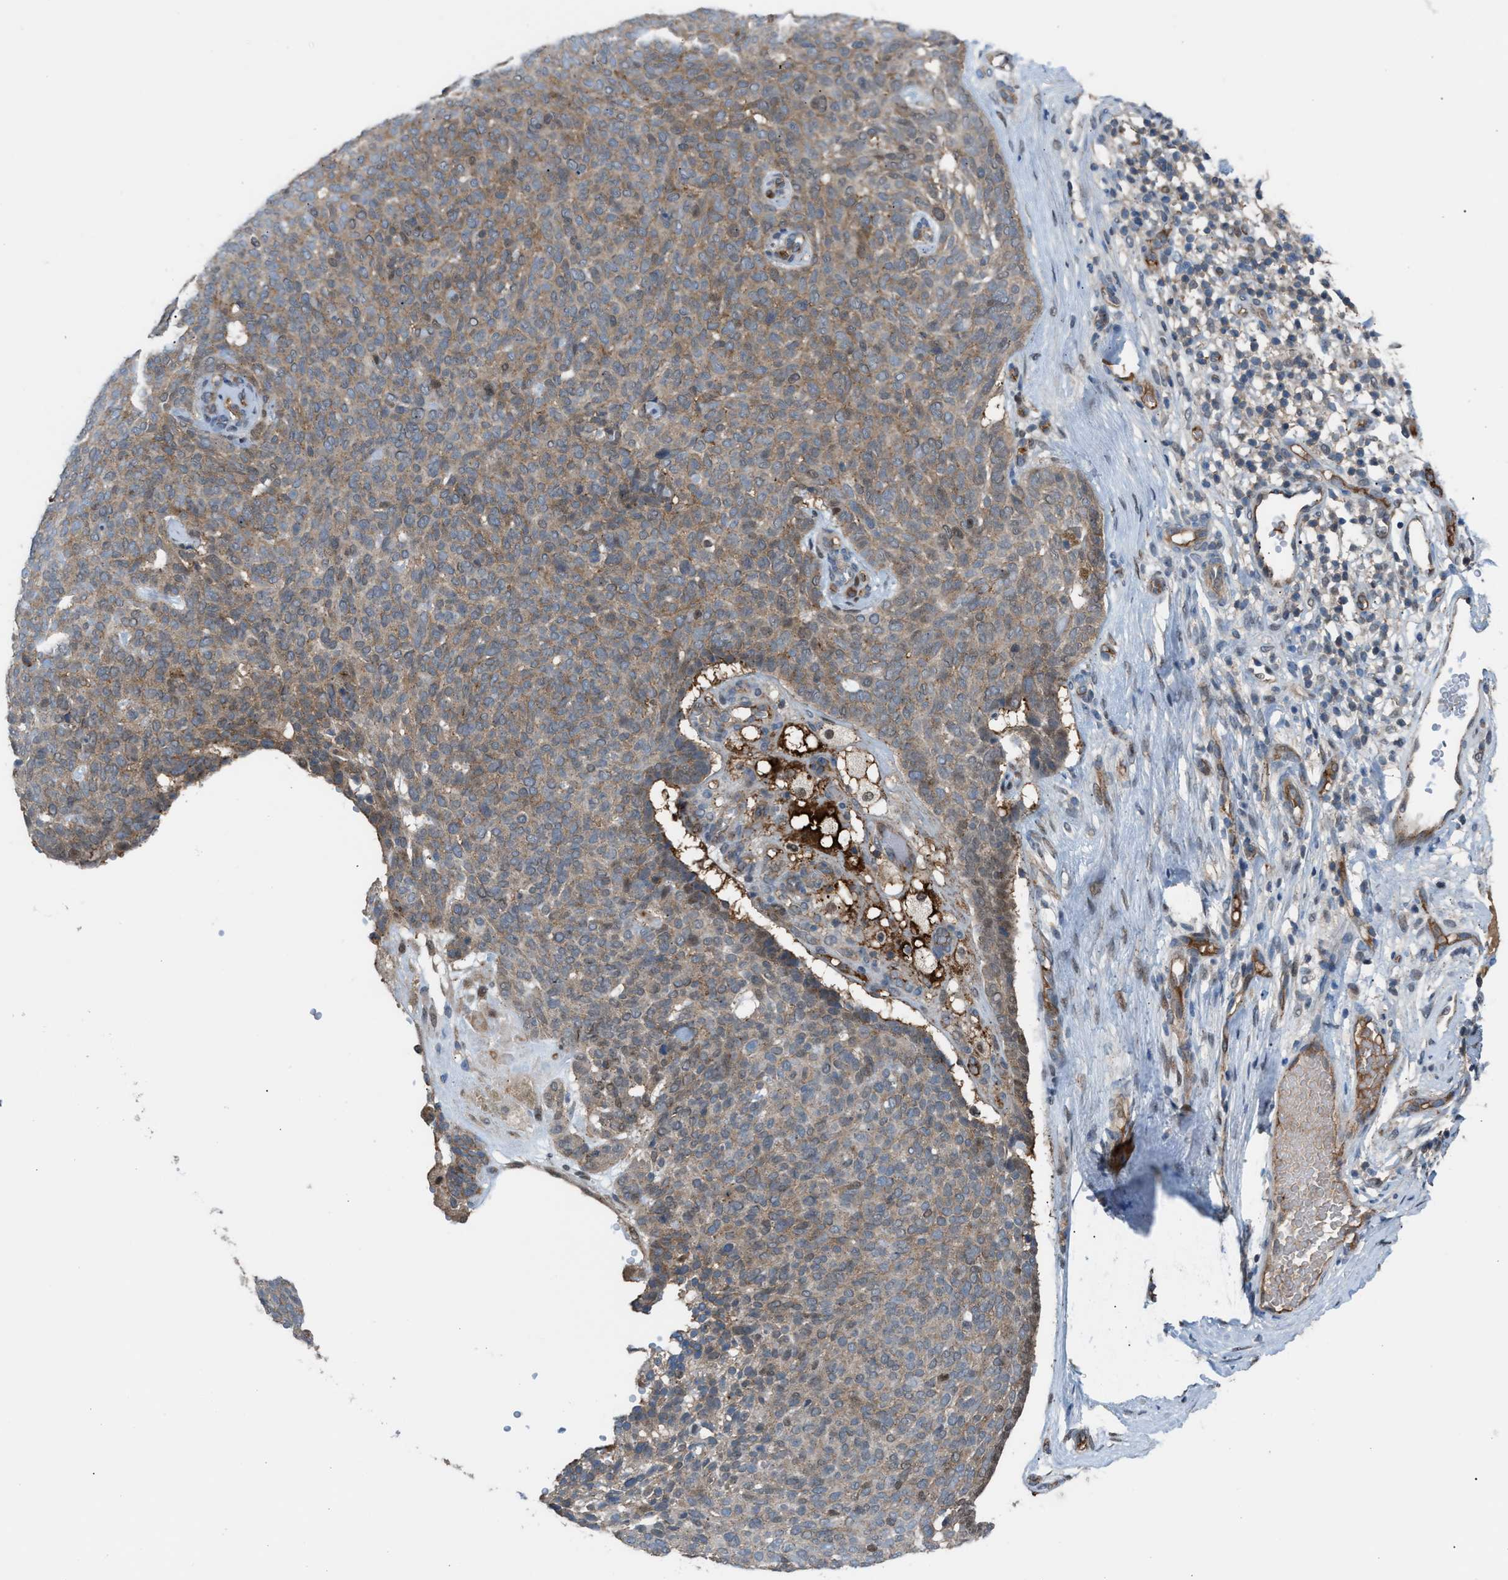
{"staining": {"intensity": "moderate", "quantity": ">75%", "location": "cytoplasmic/membranous"}, "tissue": "skin cancer", "cell_type": "Tumor cells", "image_type": "cancer", "snomed": [{"axis": "morphology", "description": "Basal cell carcinoma"}, {"axis": "topography", "description": "Skin"}], "caption": "About >75% of tumor cells in human skin cancer demonstrate moderate cytoplasmic/membranous protein expression as visualized by brown immunohistochemical staining.", "gene": "CRTC1", "patient": {"sex": "male", "age": 61}}